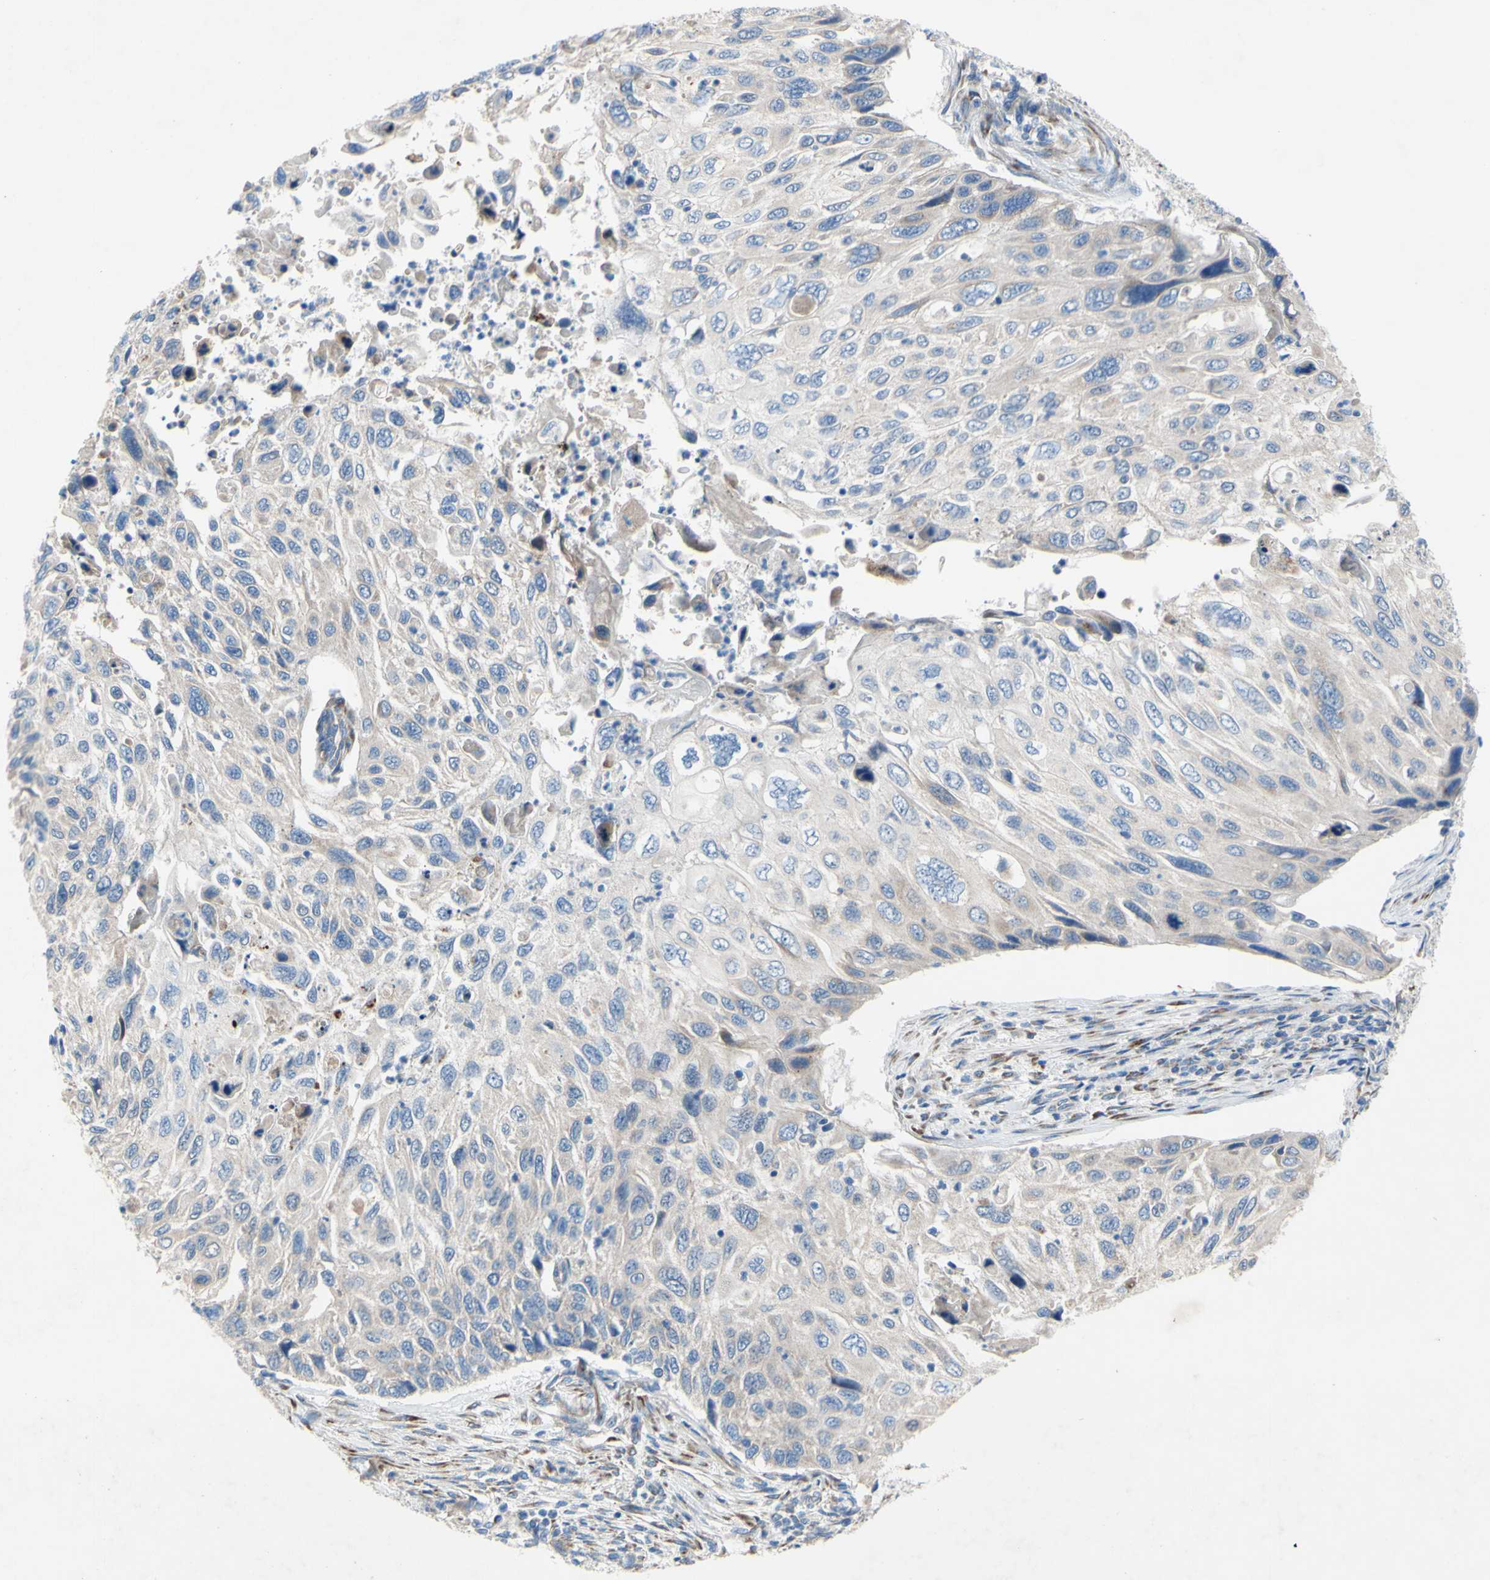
{"staining": {"intensity": "negative", "quantity": "none", "location": "none"}, "tissue": "cervical cancer", "cell_type": "Tumor cells", "image_type": "cancer", "snomed": [{"axis": "morphology", "description": "Squamous cell carcinoma, NOS"}, {"axis": "topography", "description": "Cervix"}], "caption": "This is an IHC photomicrograph of cervical squamous cell carcinoma. There is no expression in tumor cells.", "gene": "TMIGD2", "patient": {"sex": "female", "age": 70}}